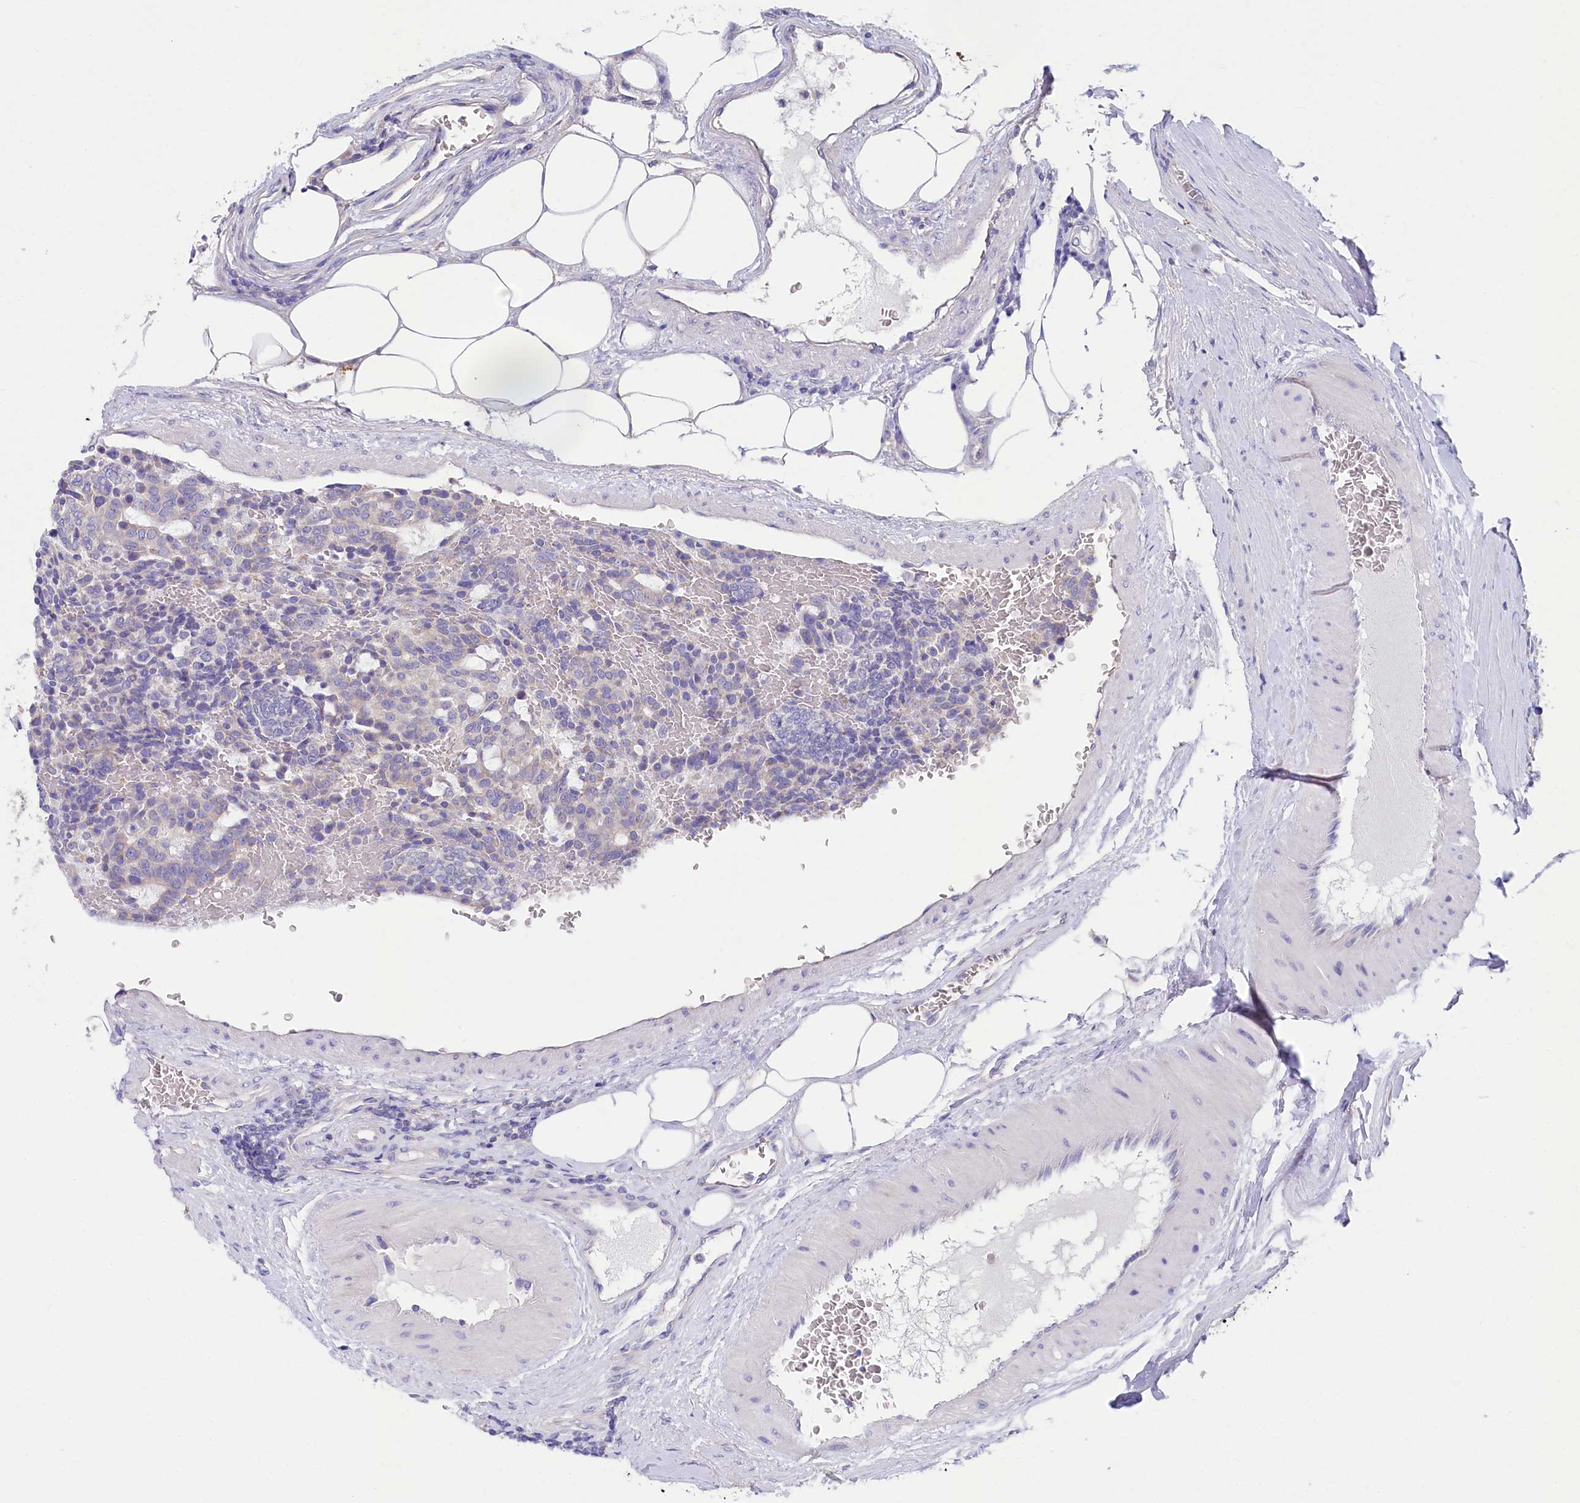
{"staining": {"intensity": "negative", "quantity": "none", "location": "none"}, "tissue": "carcinoid", "cell_type": "Tumor cells", "image_type": "cancer", "snomed": [{"axis": "morphology", "description": "Carcinoid, malignant, NOS"}, {"axis": "topography", "description": "Pancreas"}], "caption": "An immunohistochemistry (IHC) micrograph of carcinoid (malignant) is shown. There is no staining in tumor cells of carcinoid (malignant).", "gene": "VPS26B", "patient": {"sex": "female", "age": 54}}